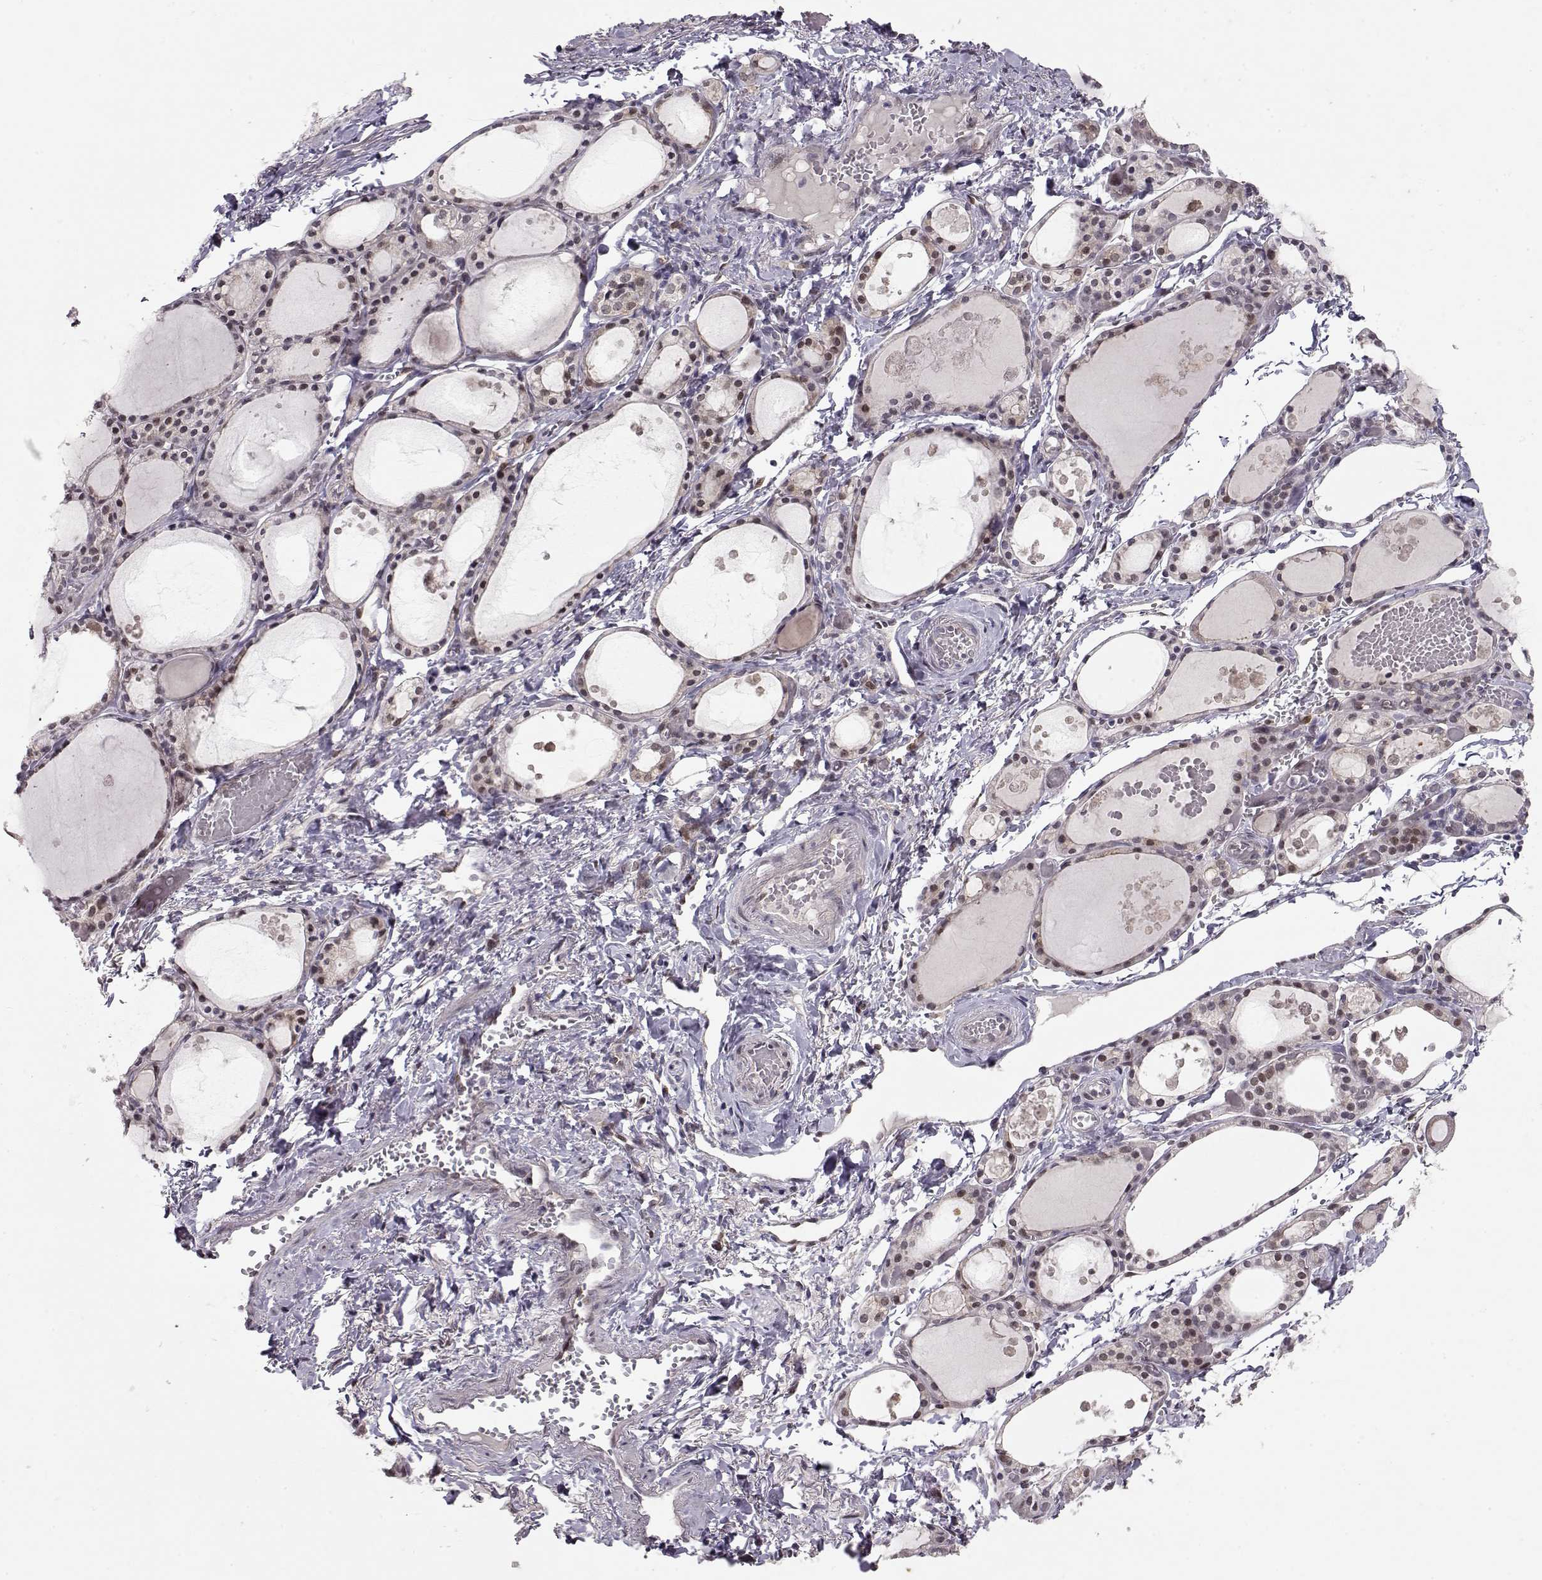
{"staining": {"intensity": "moderate", "quantity": "25%-75%", "location": "nuclear"}, "tissue": "thyroid gland", "cell_type": "Glandular cells", "image_type": "normal", "snomed": [{"axis": "morphology", "description": "Normal tissue, NOS"}, {"axis": "topography", "description": "Thyroid gland"}], "caption": "A brown stain labels moderate nuclear expression of a protein in glandular cells of normal thyroid gland. Using DAB (brown) and hematoxylin (blue) stains, captured at high magnification using brightfield microscopy.", "gene": "CDK4", "patient": {"sex": "male", "age": 68}}